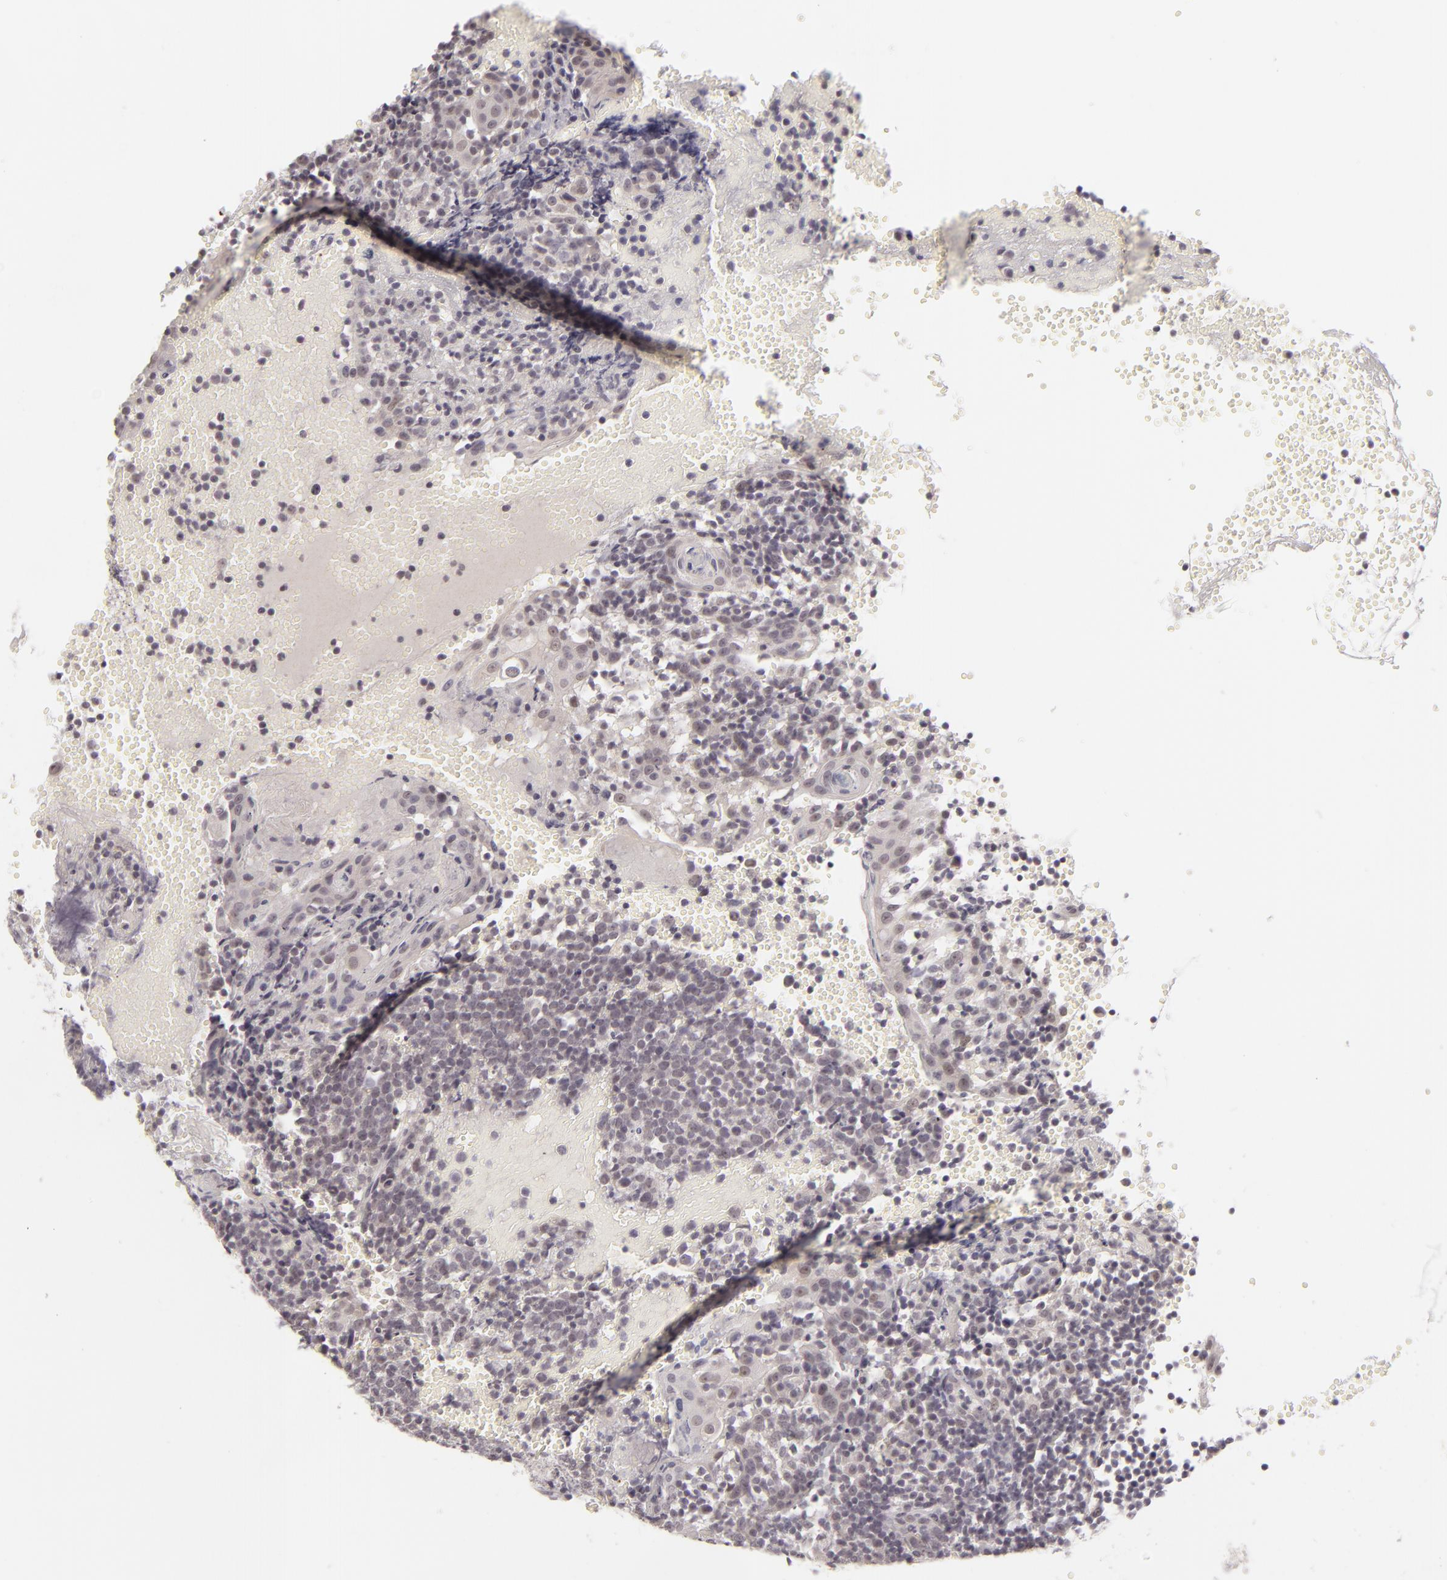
{"staining": {"intensity": "negative", "quantity": "none", "location": "none"}, "tissue": "tonsil", "cell_type": "Germinal center cells", "image_type": "normal", "snomed": [{"axis": "morphology", "description": "Normal tissue, NOS"}, {"axis": "topography", "description": "Tonsil"}], "caption": "There is no significant staining in germinal center cells of tonsil. The staining was performed using DAB to visualize the protein expression in brown, while the nuclei were stained in blue with hematoxylin (Magnification: 20x).", "gene": "DLG3", "patient": {"sex": "female", "age": 40}}